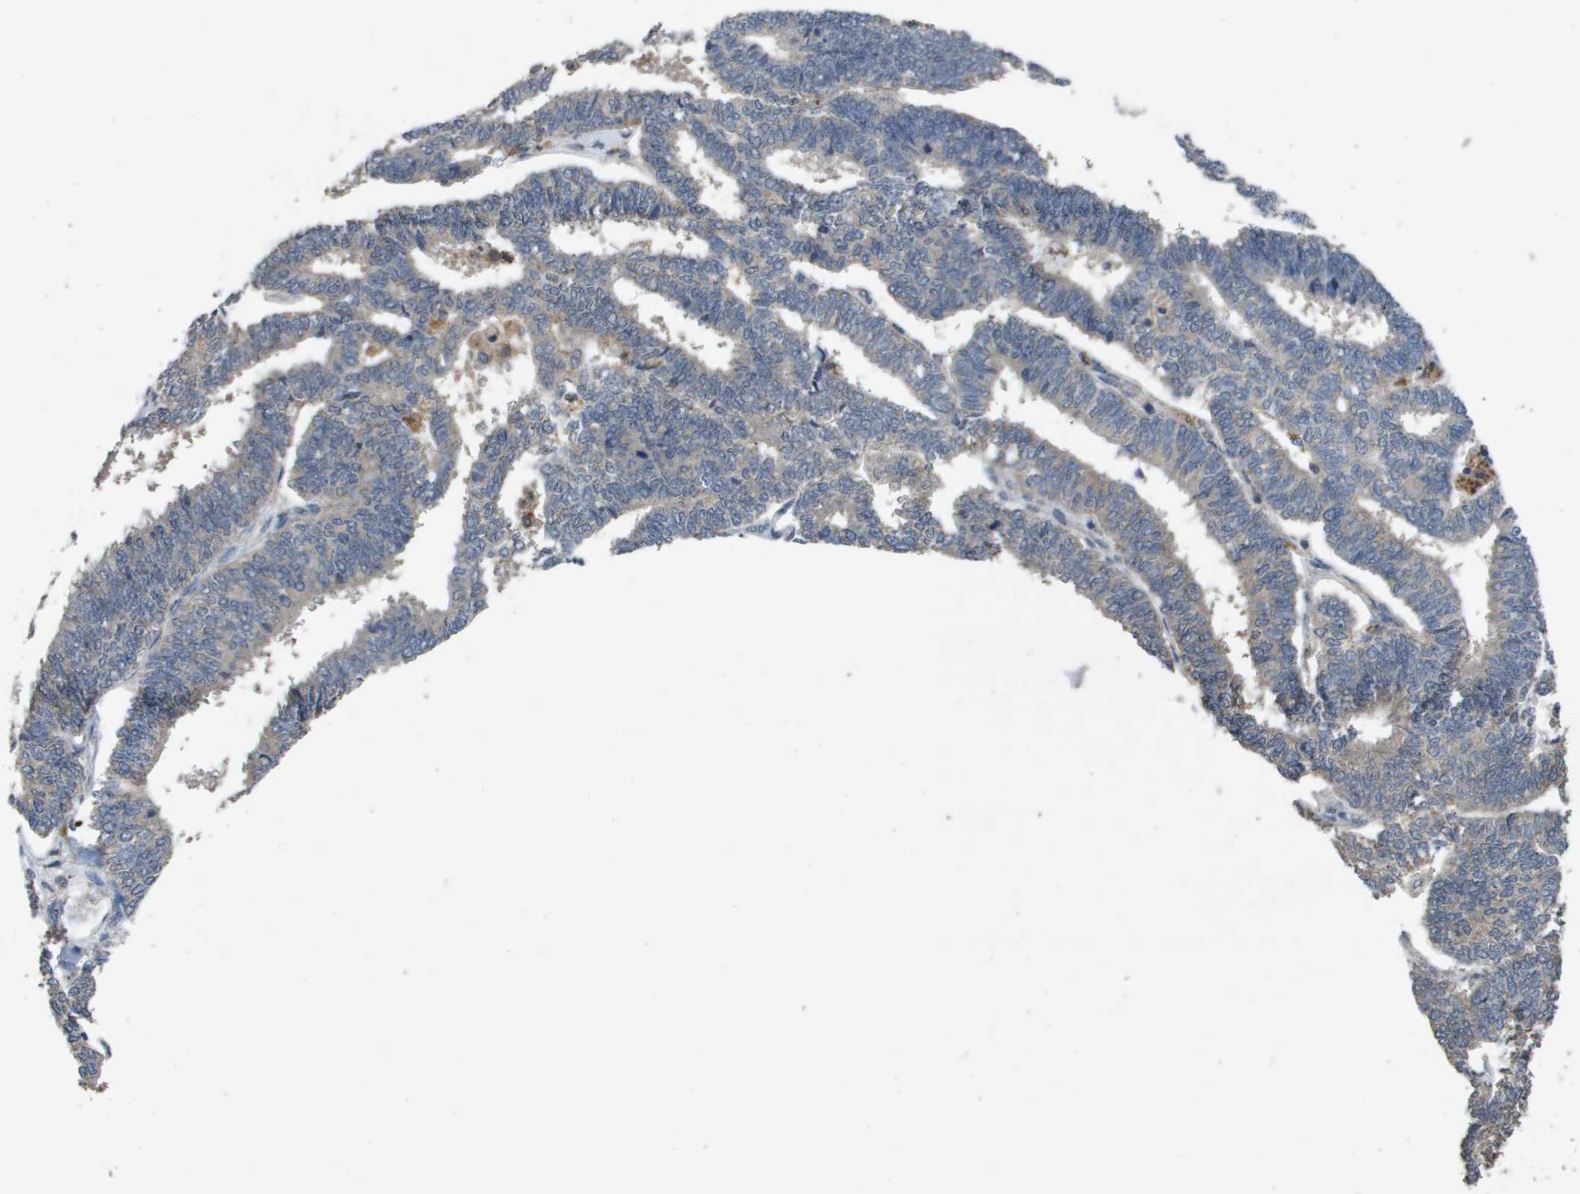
{"staining": {"intensity": "weak", "quantity": "<25%", "location": "cytoplasmic/membranous"}, "tissue": "endometrial cancer", "cell_type": "Tumor cells", "image_type": "cancer", "snomed": [{"axis": "morphology", "description": "Adenocarcinoma, NOS"}, {"axis": "topography", "description": "Endometrium"}], "caption": "Tumor cells show no significant positivity in endometrial adenocarcinoma.", "gene": "PROC", "patient": {"sex": "female", "age": 70}}